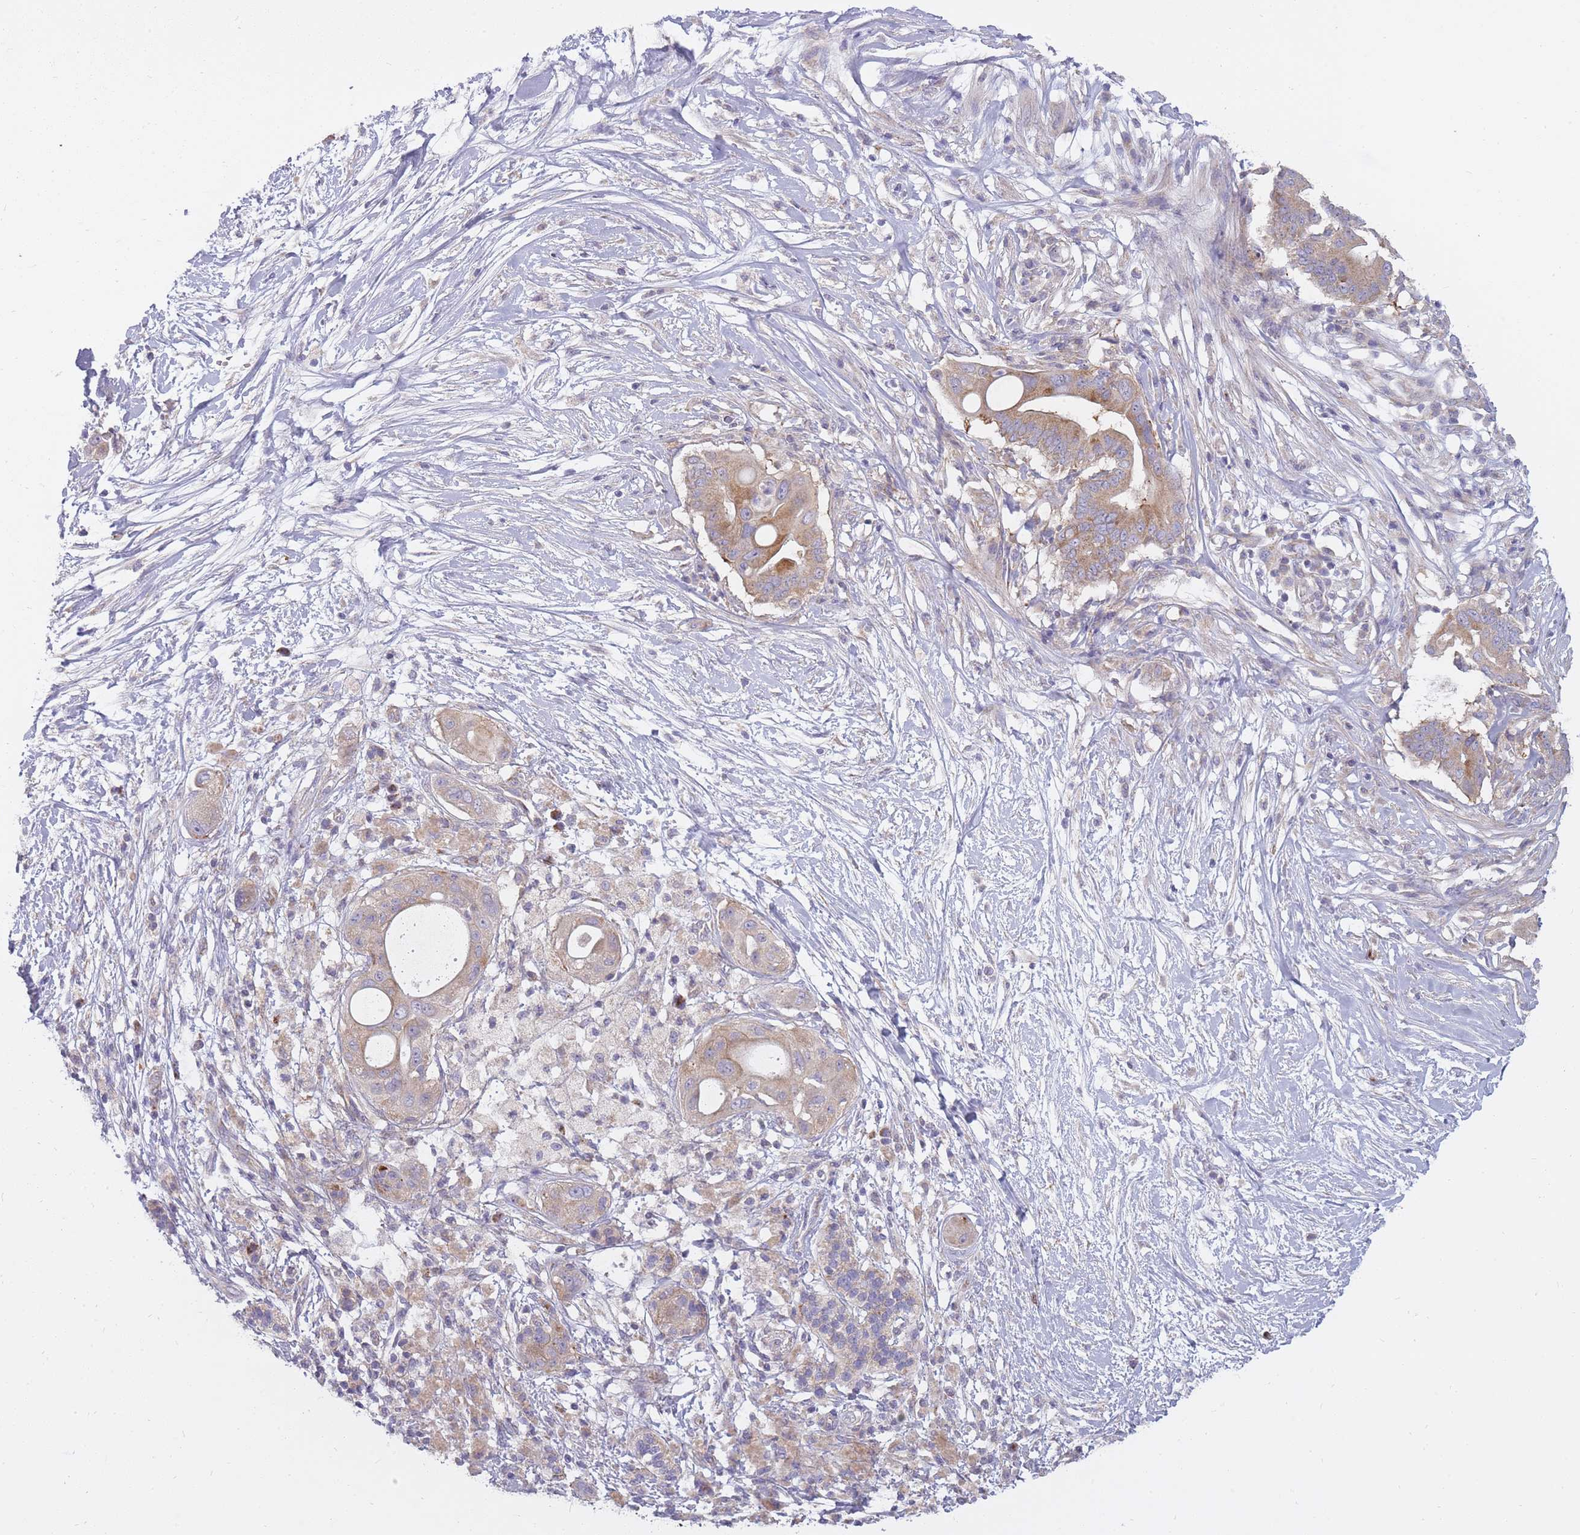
{"staining": {"intensity": "moderate", "quantity": ">75%", "location": "cytoplasmic/membranous"}, "tissue": "pancreatic cancer", "cell_type": "Tumor cells", "image_type": "cancer", "snomed": [{"axis": "morphology", "description": "Adenocarcinoma, NOS"}, {"axis": "topography", "description": "Pancreas"}], "caption": "Tumor cells display medium levels of moderate cytoplasmic/membranous positivity in approximately >75% of cells in human pancreatic cancer (adenocarcinoma).", "gene": "ALKBH4", "patient": {"sex": "male", "age": 68}}